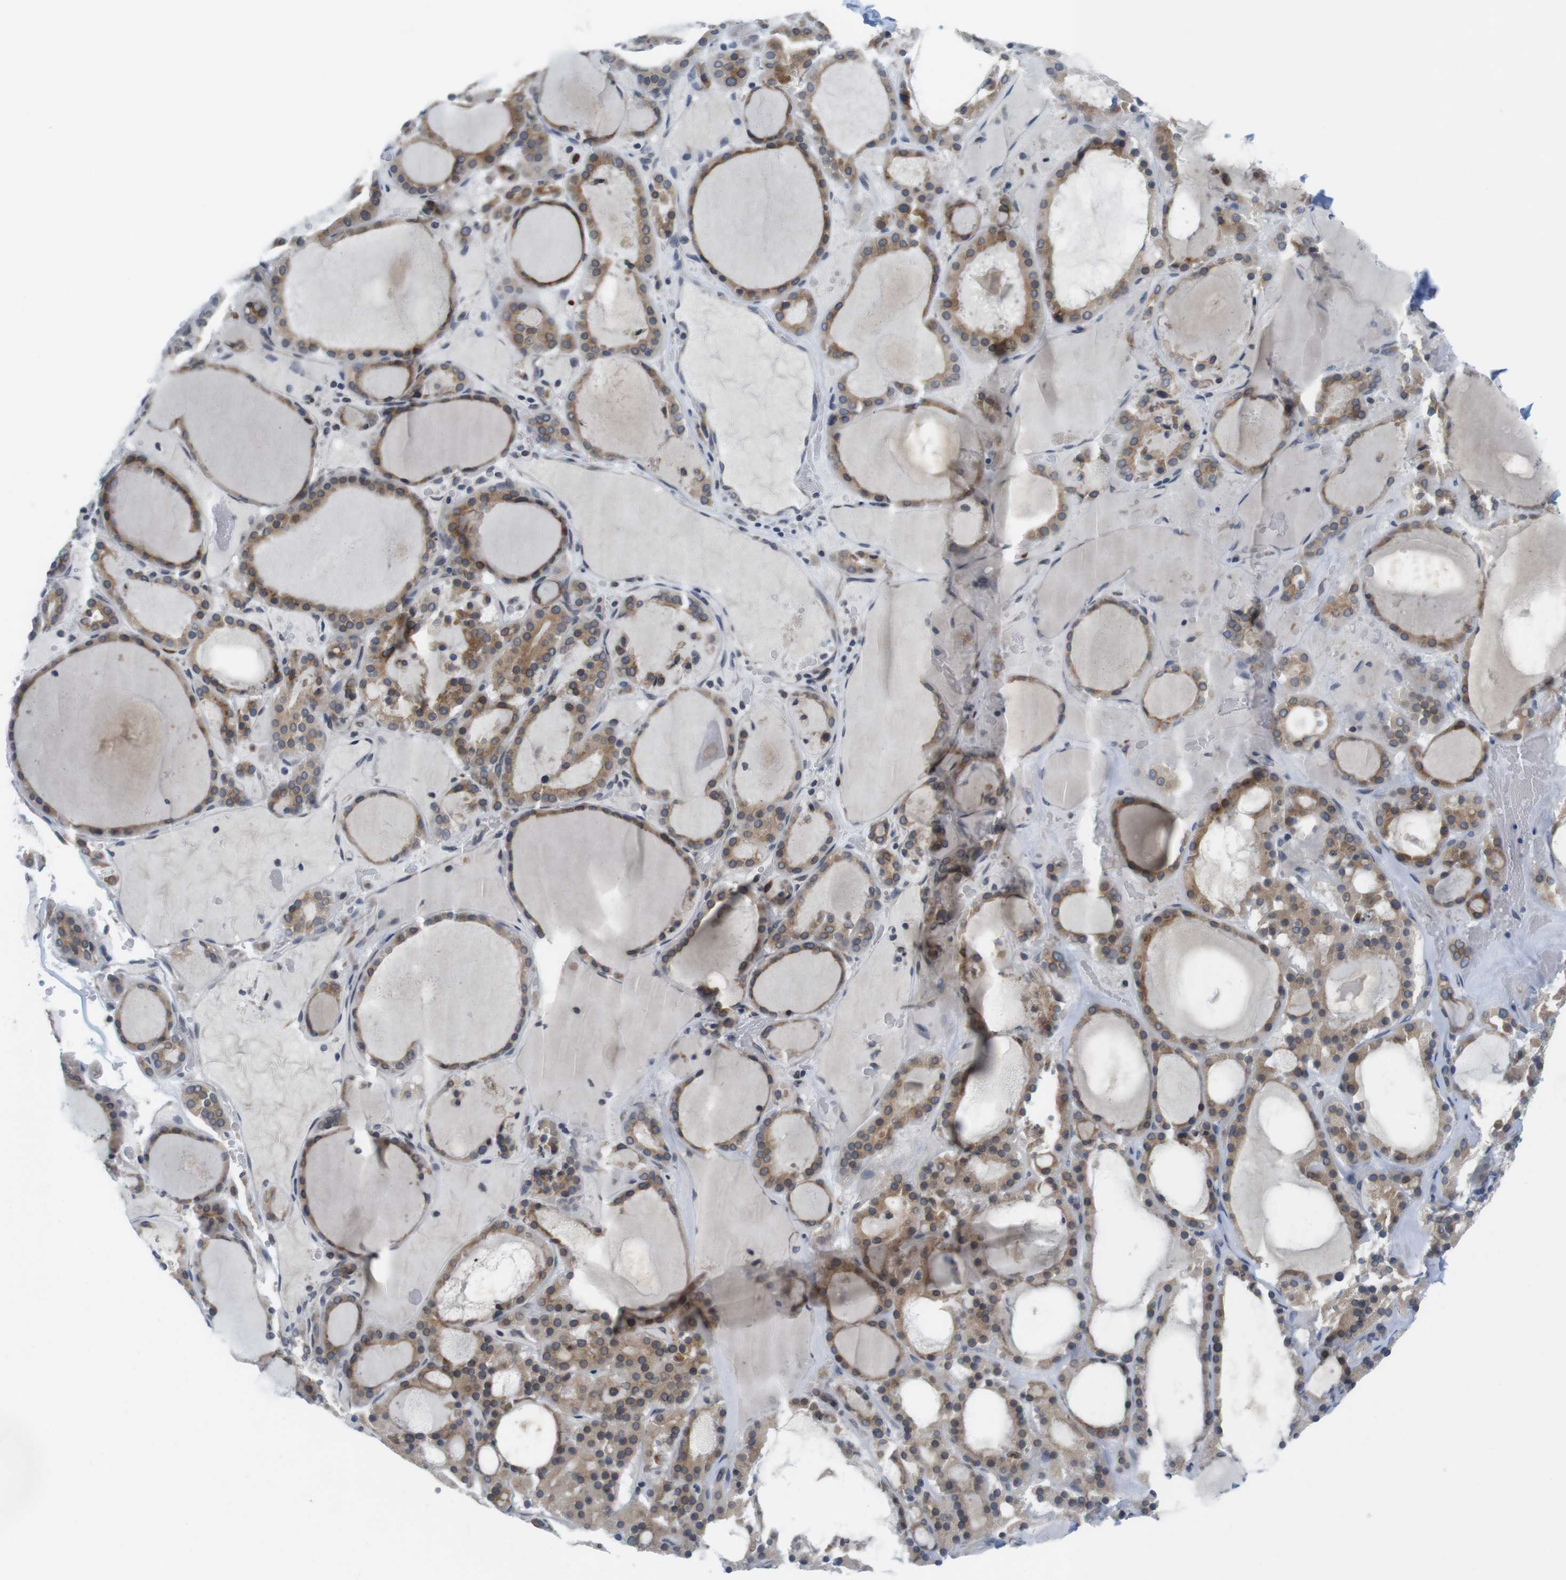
{"staining": {"intensity": "moderate", "quantity": ">75%", "location": "cytoplasmic/membranous"}, "tissue": "thyroid gland", "cell_type": "Glandular cells", "image_type": "normal", "snomed": [{"axis": "morphology", "description": "Normal tissue, NOS"}, {"axis": "morphology", "description": "Carcinoma, NOS"}, {"axis": "topography", "description": "Thyroid gland"}], "caption": "The photomicrograph exhibits immunohistochemical staining of normal thyroid gland. There is moderate cytoplasmic/membranous positivity is identified in about >75% of glandular cells. The staining was performed using DAB (3,3'-diaminobenzidine), with brown indicating positive protein expression. Nuclei are stained blue with hematoxylin.", "gene": "ERGIC3", "patient": {"sex": "female", "age": 86}}